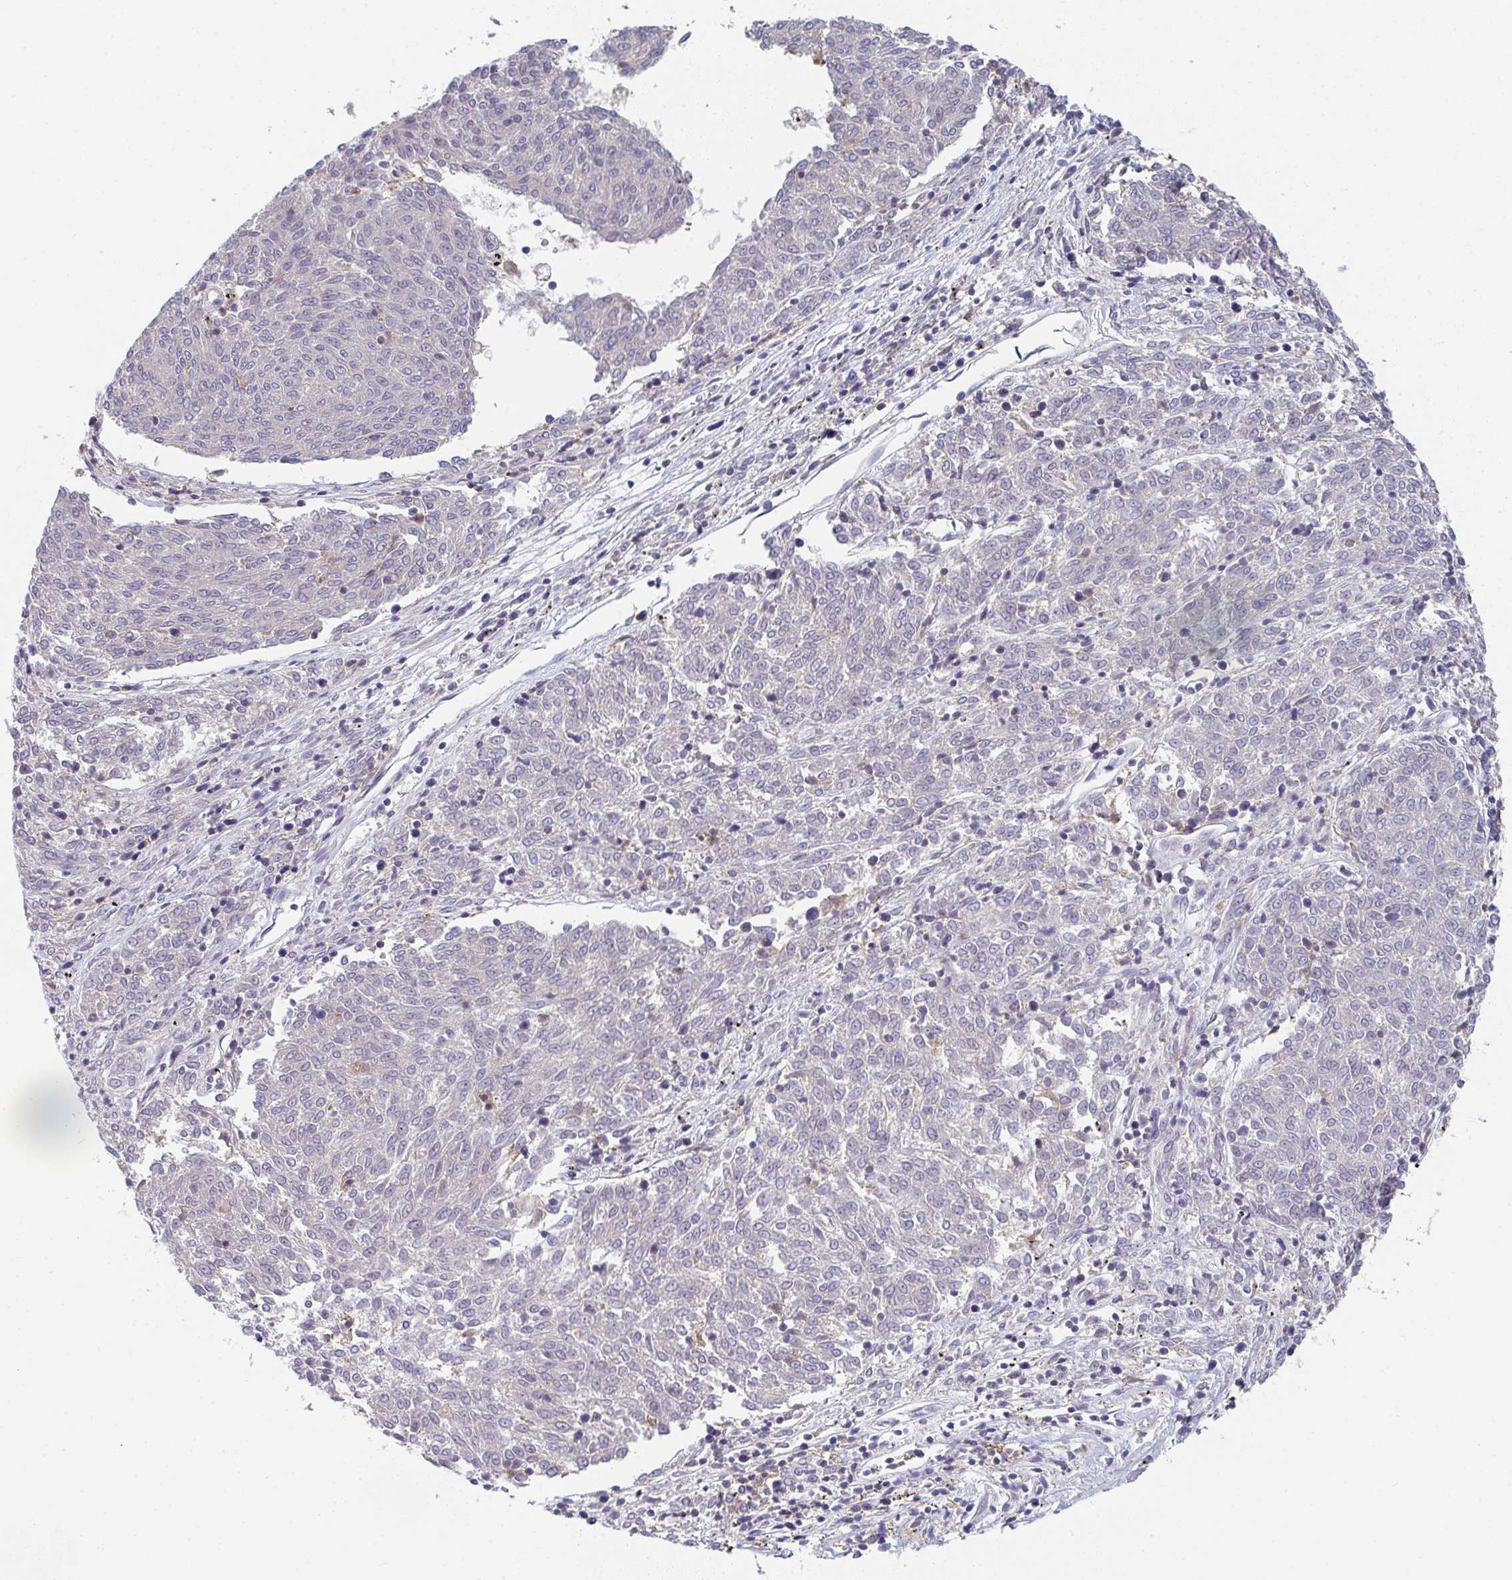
{"staining": {"intensity": "negative", "quantity": "none", "location": "none"}, "tissue": "melanoma", "cell_type": "Tumor cells", "image_type": "cancer", "snomed": [{"axis": "morphology", "description": "Malignant melanoma, NOS"}, {"axis": "topography", "description": "Skin"}], "caption": "DAB immunohistochemical staining of human malignant melanoma displays no significant expression in tumor cells.", "gene": "KLHL33", "patient": {"sex": "female", "age": 72}}